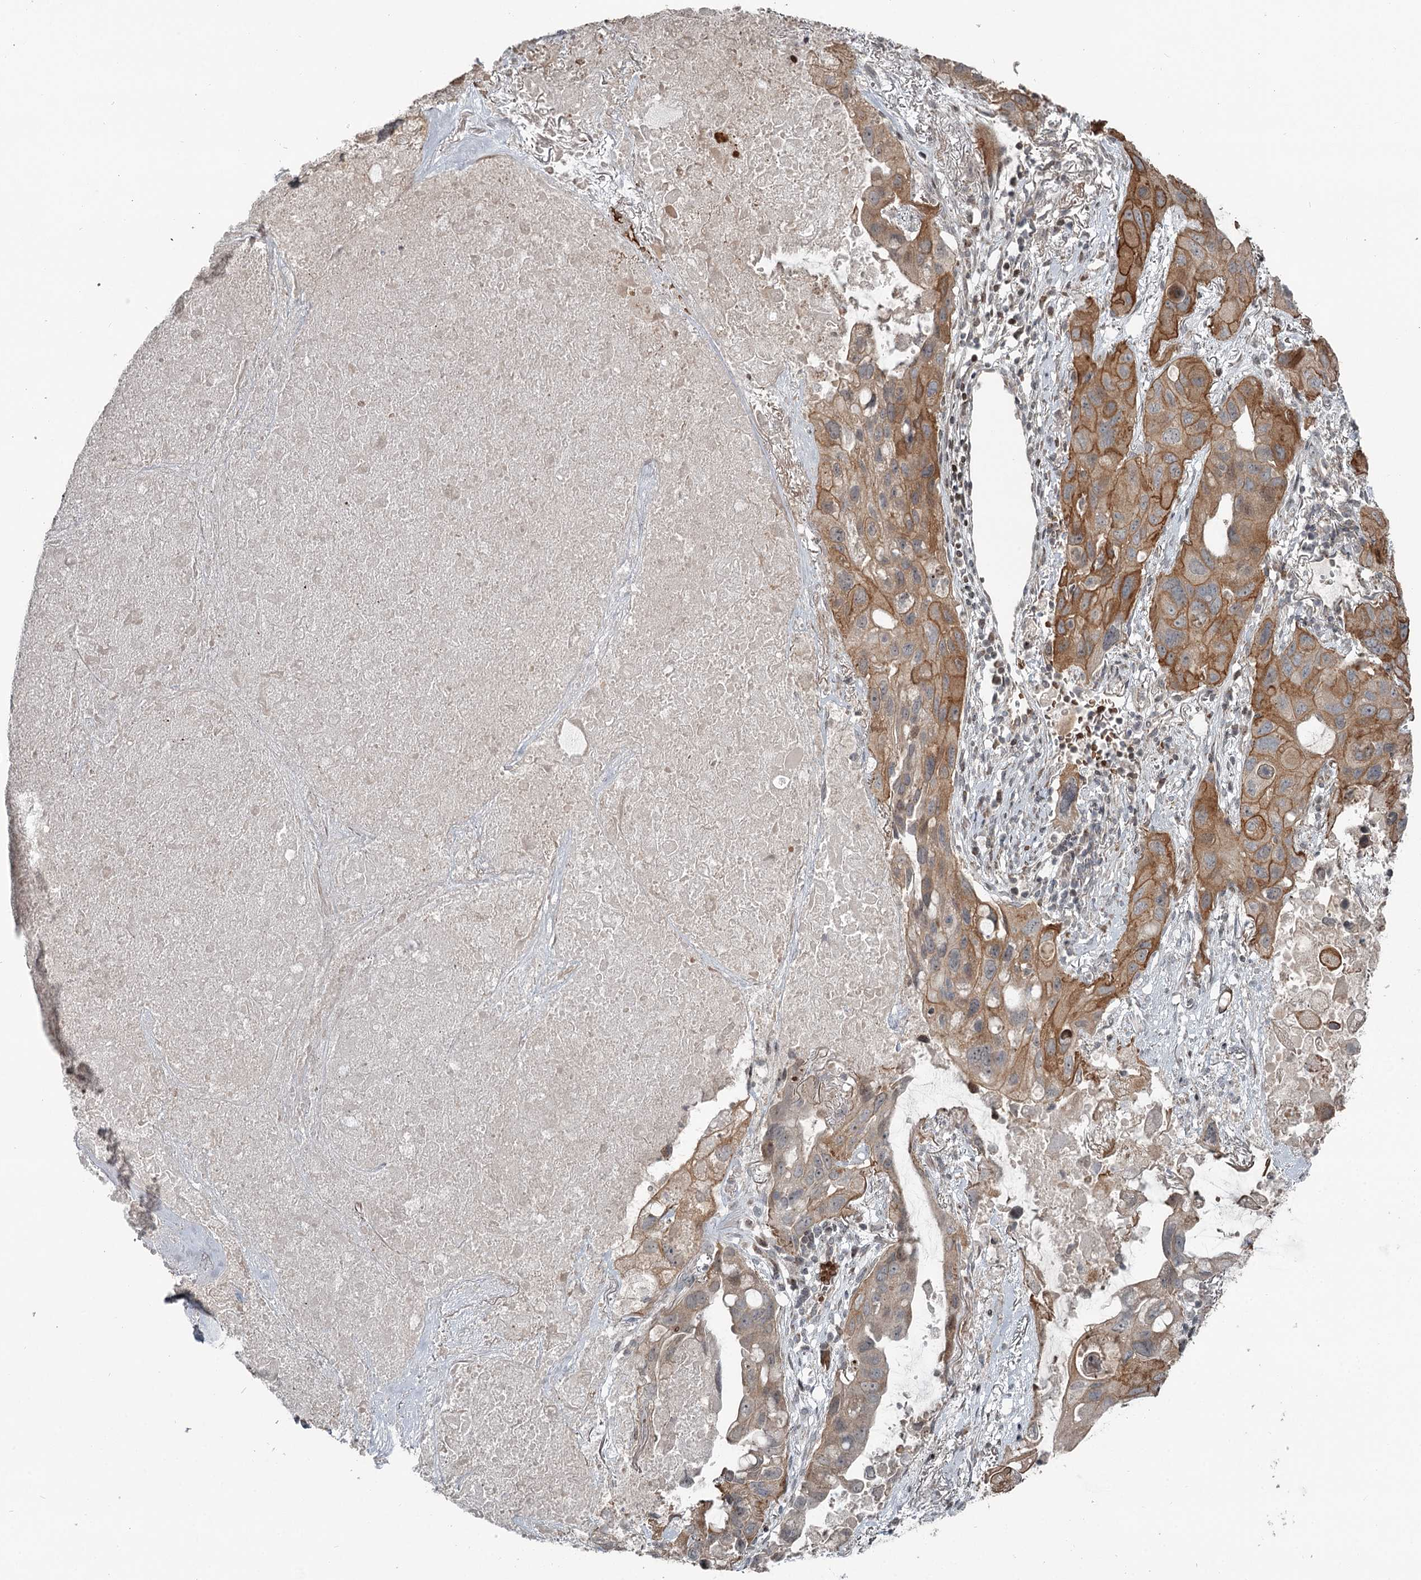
{"staining": {"intensity": "moderate", "quantity": ">75%", "location": "cytoplasmic/membranous"}, "tissue": "lung cancer", "cell_type": "Tumor cells", "image_type": "cancer", "snomed": [{"axis": "morphology", "description": "Squamous cell carcinoma, NOS"}, {"axis": "topography", "description": "Lung"}], "caption": "Protein staining of lung squamous cell carcinoma tissue exhibits moderate cytoplasmic/membranous staining in about >75% of tumor cells. The staining was performed using DAB (3,3'-diaminobenzidine) to visualize the protein expression in brown, while the nuclei were stained in blue with hematoxylin (Magnification: 20x).", "gene": "RASSF8", "patient": {"sex": "female", "age": 73}}